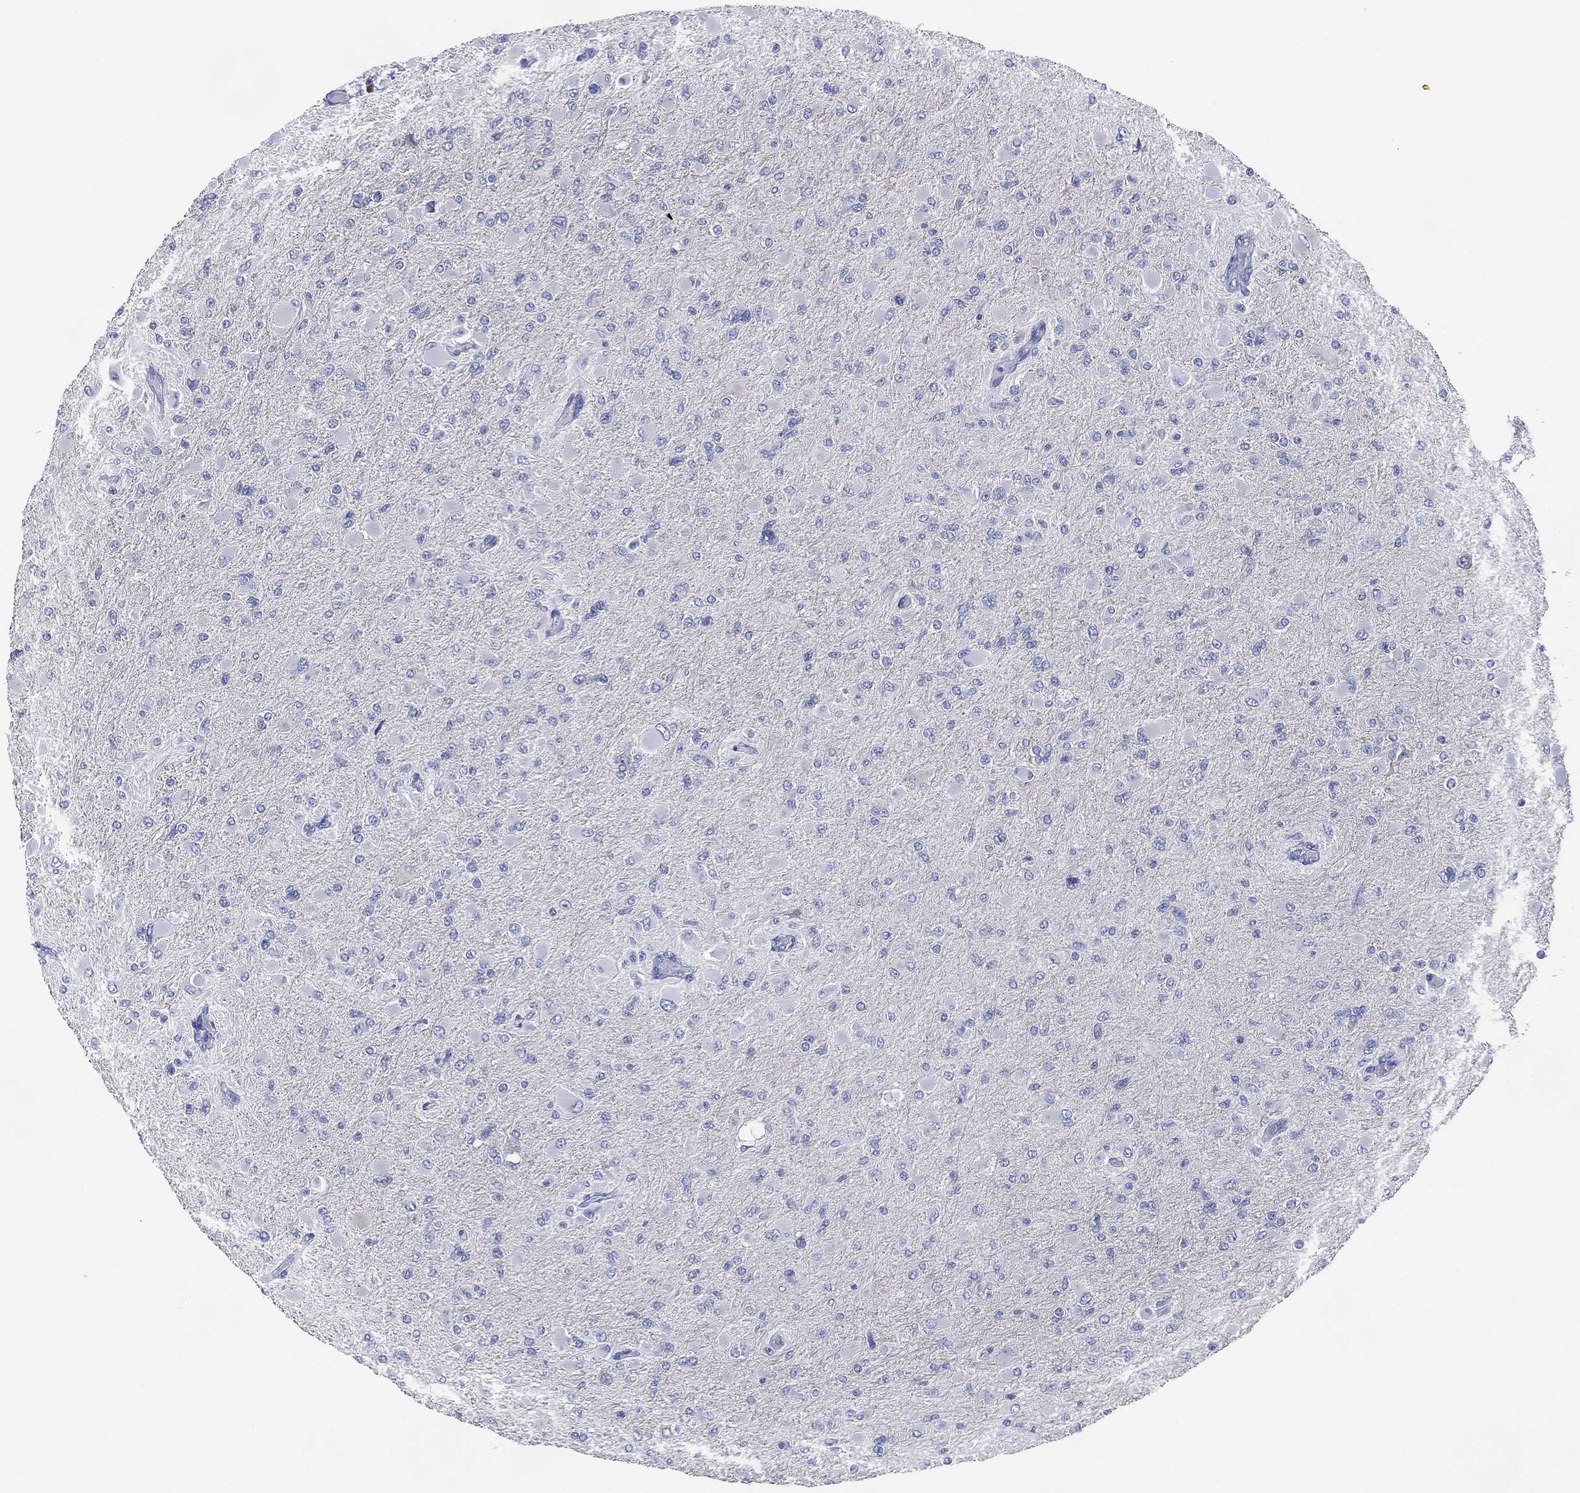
{"staining": {"intensity": "negative", "quantity": "none", "location": "none"}, "tissue": "glioma", "cell_type": "Tumor cells", "image_type": "cancer", "snomed": [{"axis": "morphology", "description": "Glioma, malignant, High grade"}, {"axis": "topography", "description": "Cerebral cortex"}], "caption": "Malignant glioma (high-grade) was stained to show a protein in brown. There is no significant staining in tumor cells. (Stains: DAB immunohistochemistry (IHC) with hematoxylin counter stain, Microscopy: brightfield microscopy at high magnification).", "gene": "CHRNA3", "patient": {"sex": "female", "age": 36}}